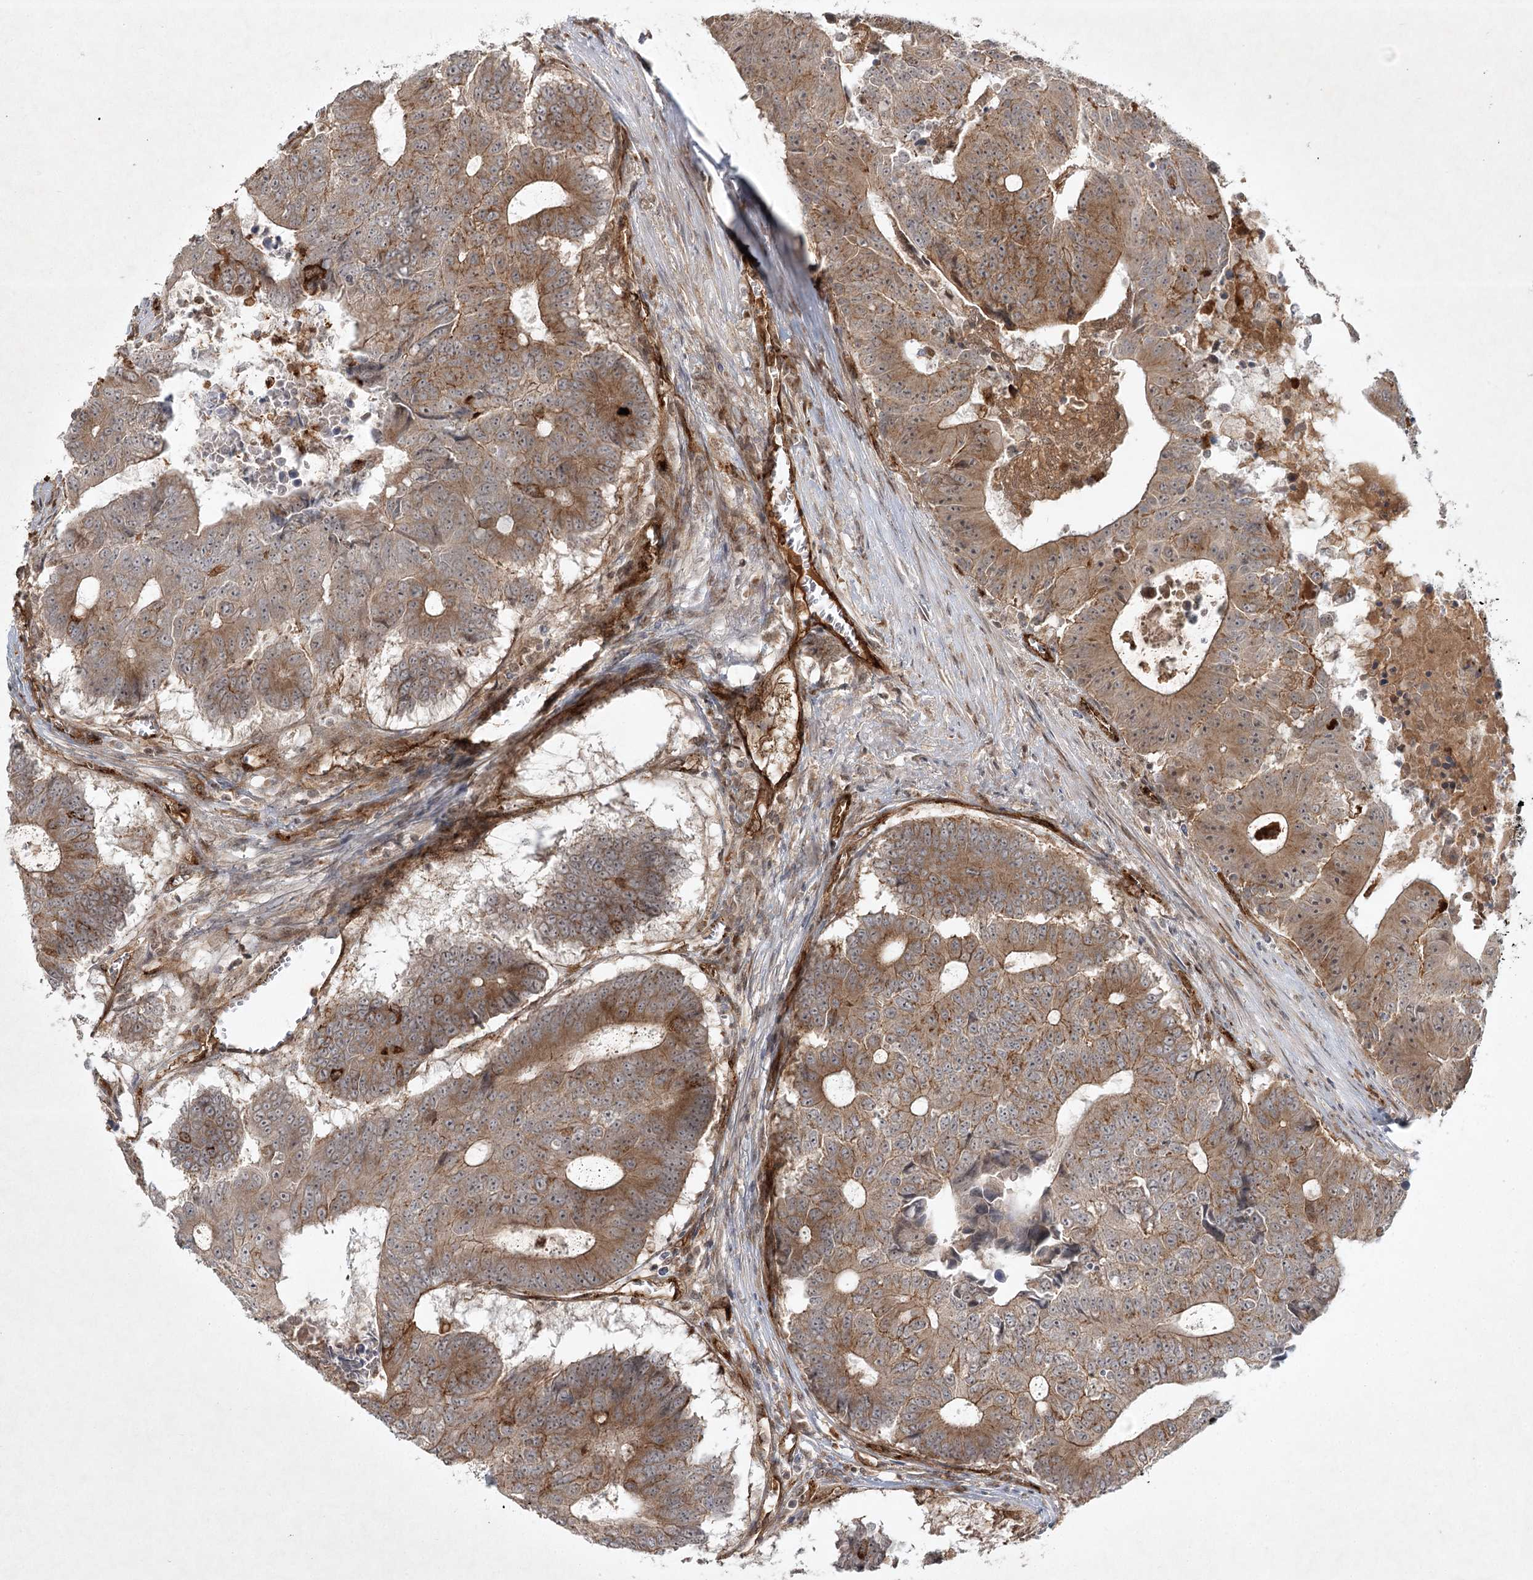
{"staining": {"intensity": "moderate", "quantity": ">75%", "location": "cytoplasmic/membranous"}, "tissue": "colorectal cancer", "cell_type": "Tumor cells", "image_type": "cancer", "snomed": [{"axis": "morphology", "description": "Adenocarcinoma, NOS"}, {"axis": "topography", "description": "Colon"}], "caption": "There is medium levels of moderate cytoplasmic/membranous positivity in tumor cells of adenocarcinoma (colorectal), as demonstrated by immunohistochemical staining (brown color).", "gene": "ARHGAP31", "patient": {"sex": "male", "age": 87}}